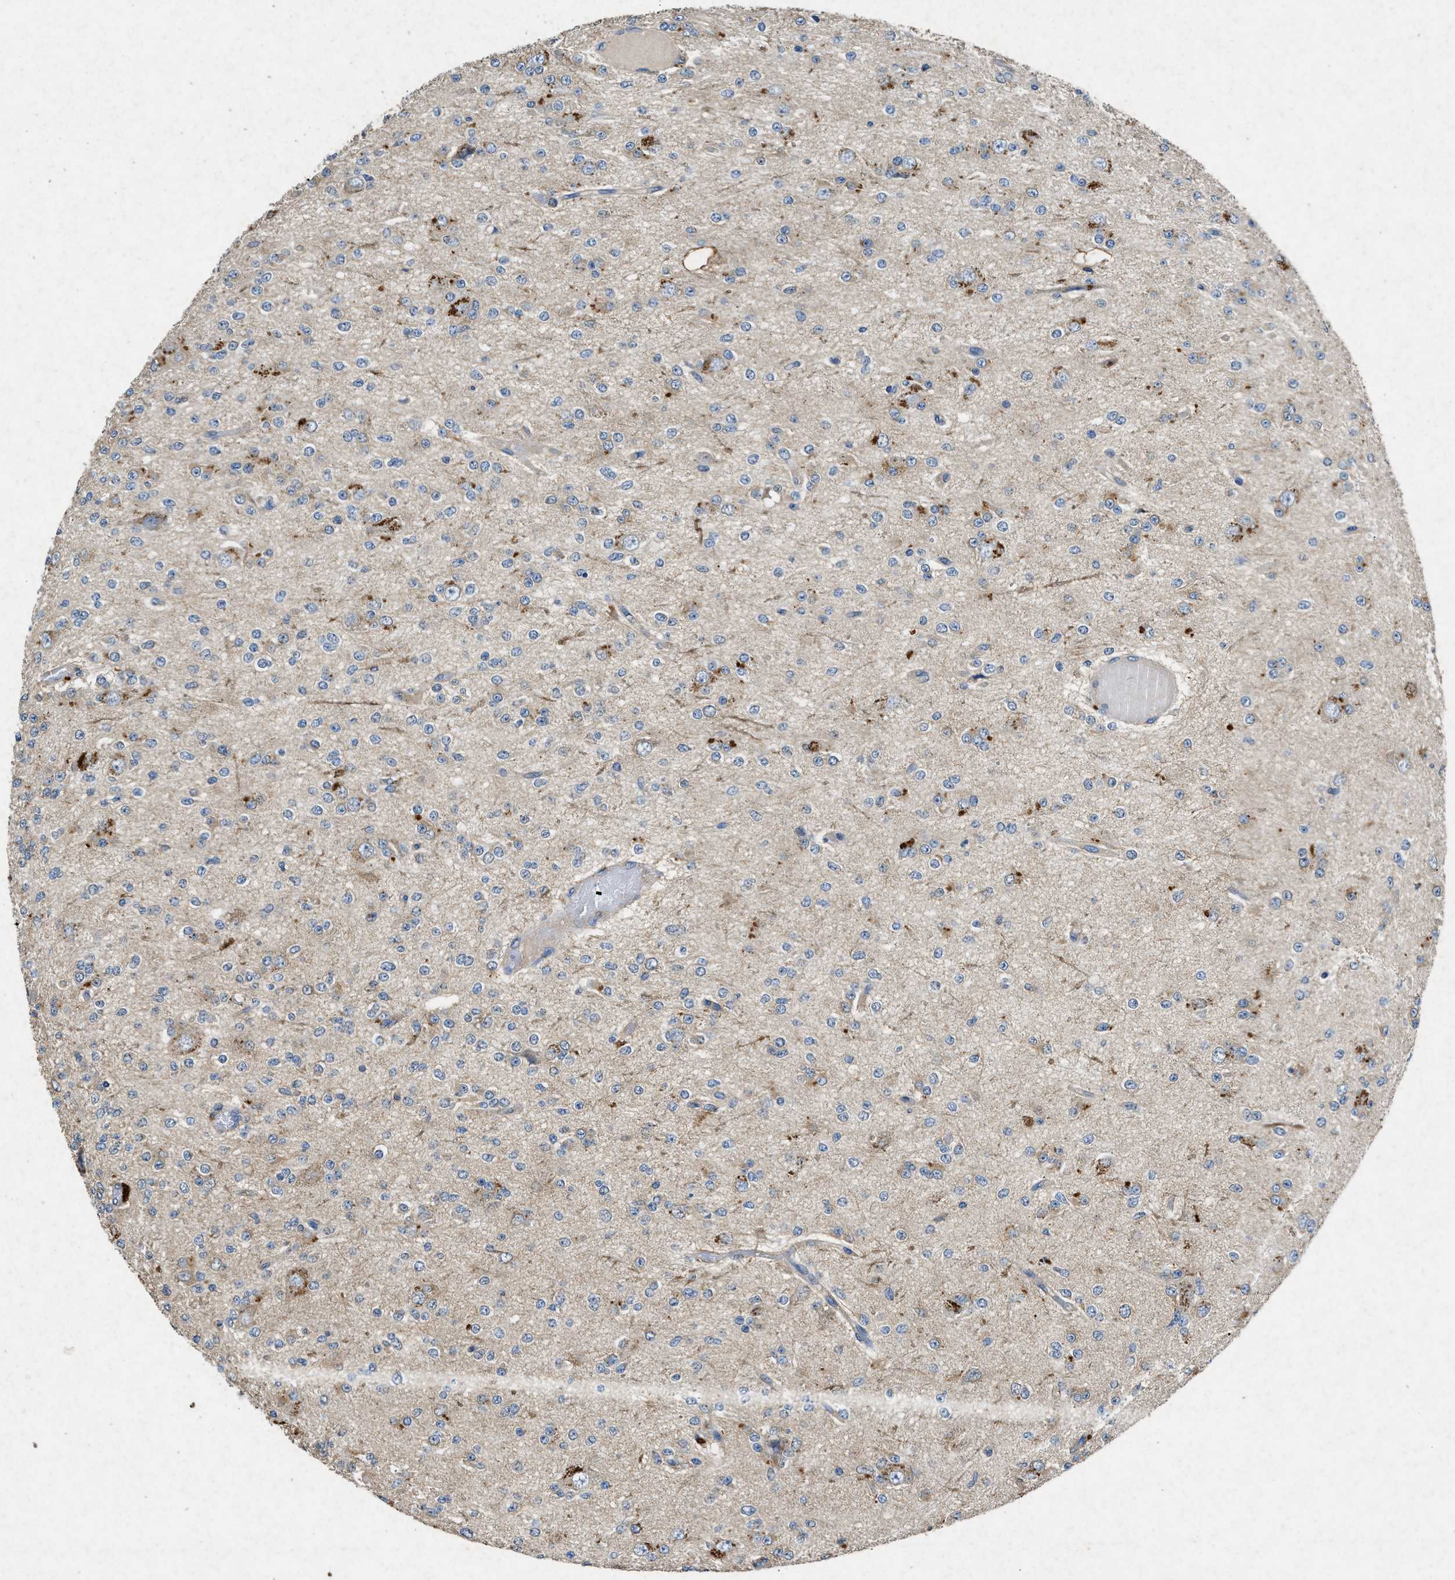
{"staining": {"intensity": "moderate", "quantity": "<25%", "location": "cytoplasmic/membranous"}, "tissue": "glioma", "cell_type": "Tumor cells", "image_type": "cancer", "snomed": [{"axis": "morphology", "description": "Glioma, malignant, Low grade"}, {"axis": "topography", "description": "Brain"}], "caption": "Immunohistochemical staining of glioma displays low levels of moderate cytoplasmic/membranous positivity in about <25% of tumor cells.", "gene": "CDK15", "patient": {"sex": "male", "age": 38}}